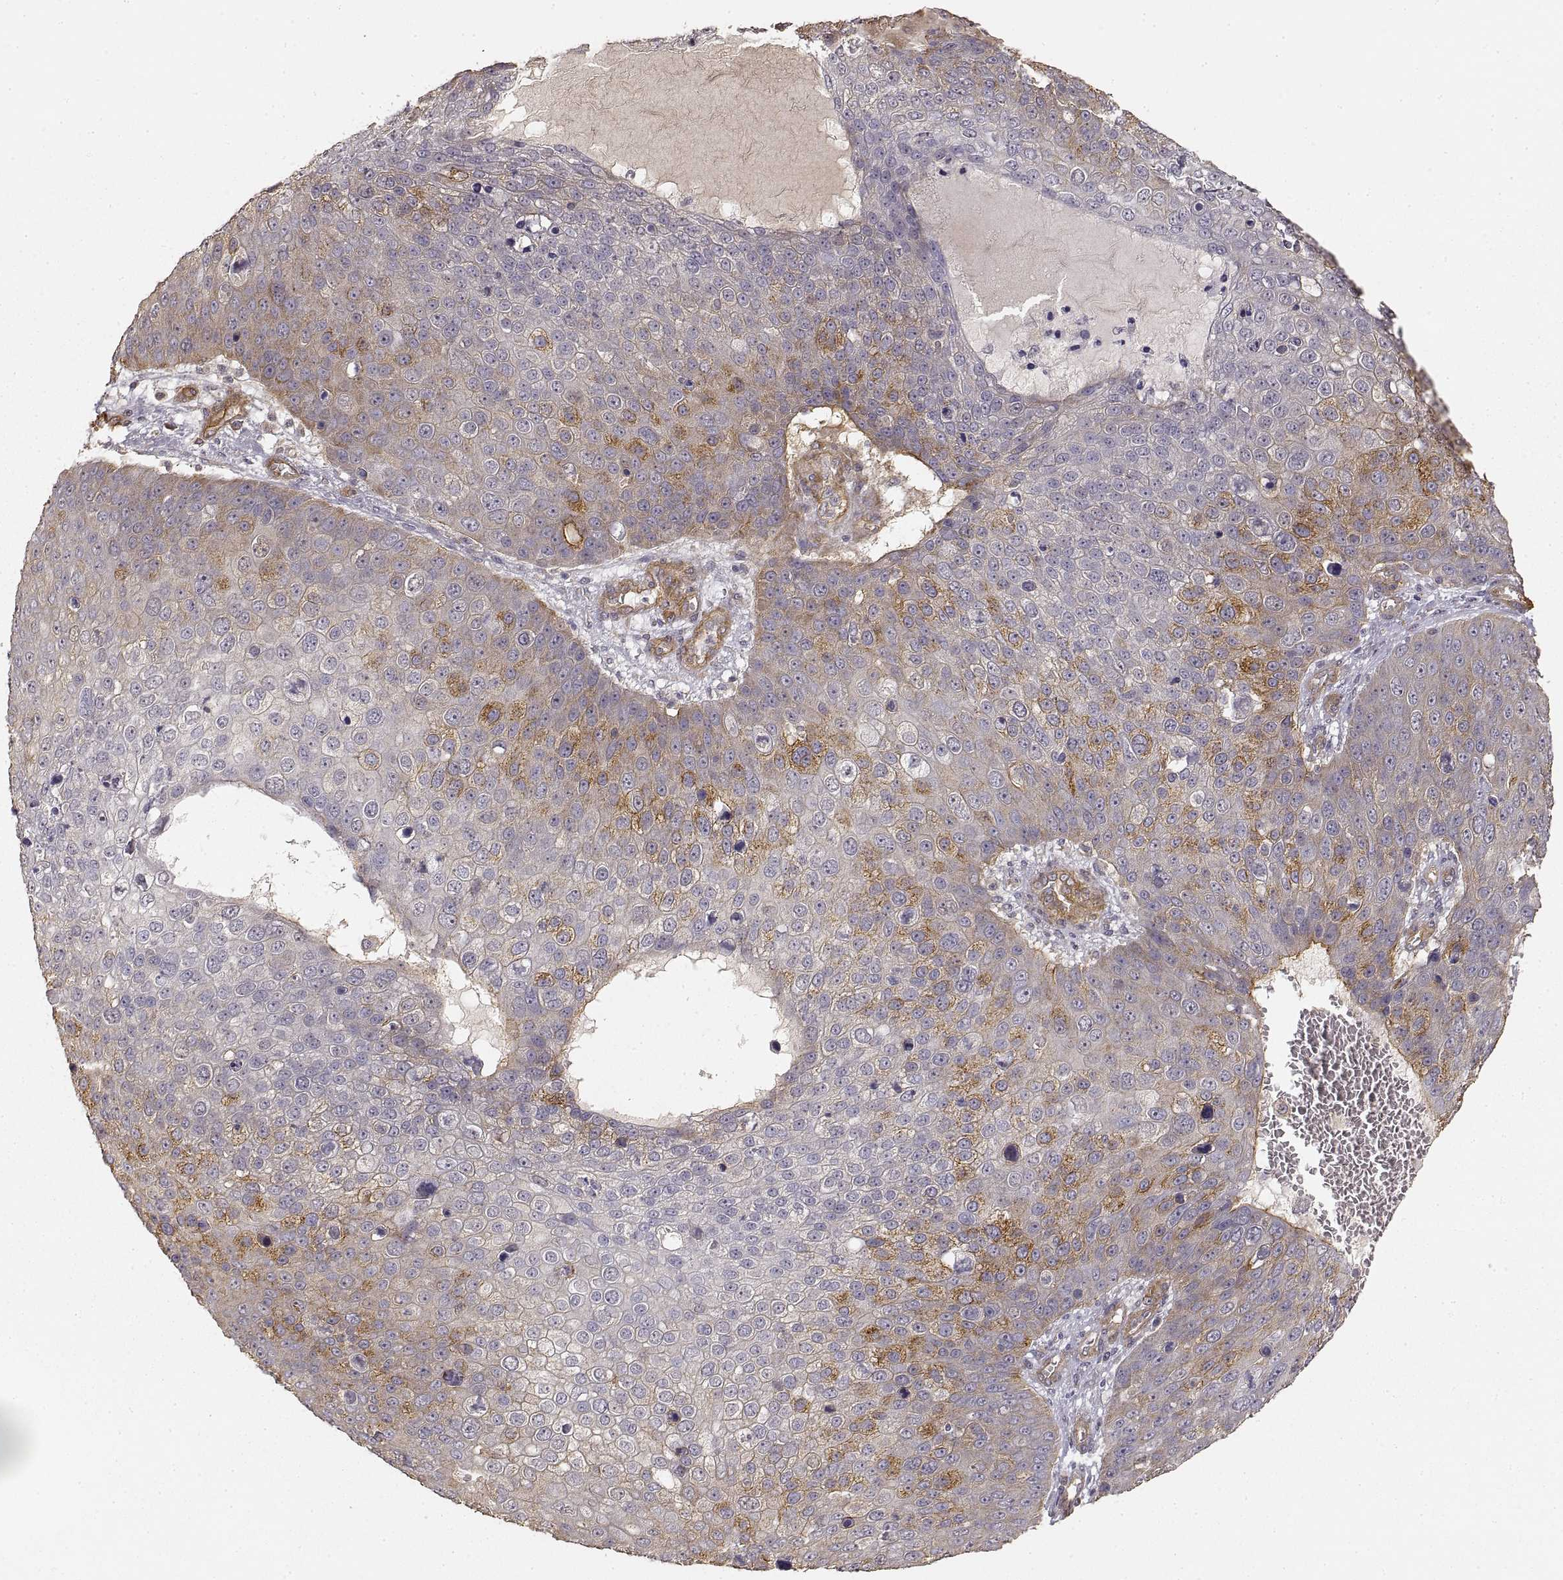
{"staining": {"intensity": "moderate", "quantity": "<25%", "location": "cytoplasmic/membranous"}, "tissue": "skin cancer", "cell_type": "Tumor cells", "image_type": "cancer", "snomed": [{"axis": "morphology", "description": "Squamous cell carcinoma, NOS"}, {"axis": "topography", "description": "Skin"}], "caption": "The histopathology image shows a brown stain indicating the presence of a protein in the cytoplasmic/membranous of tumor cells in skin cancer. (DAB (3,3'-diaminobenzidine) IHC with brightfield microscopy, high magnification).", "gene": "LAMA4", "patient": {"sex": "male", "age": 71}}